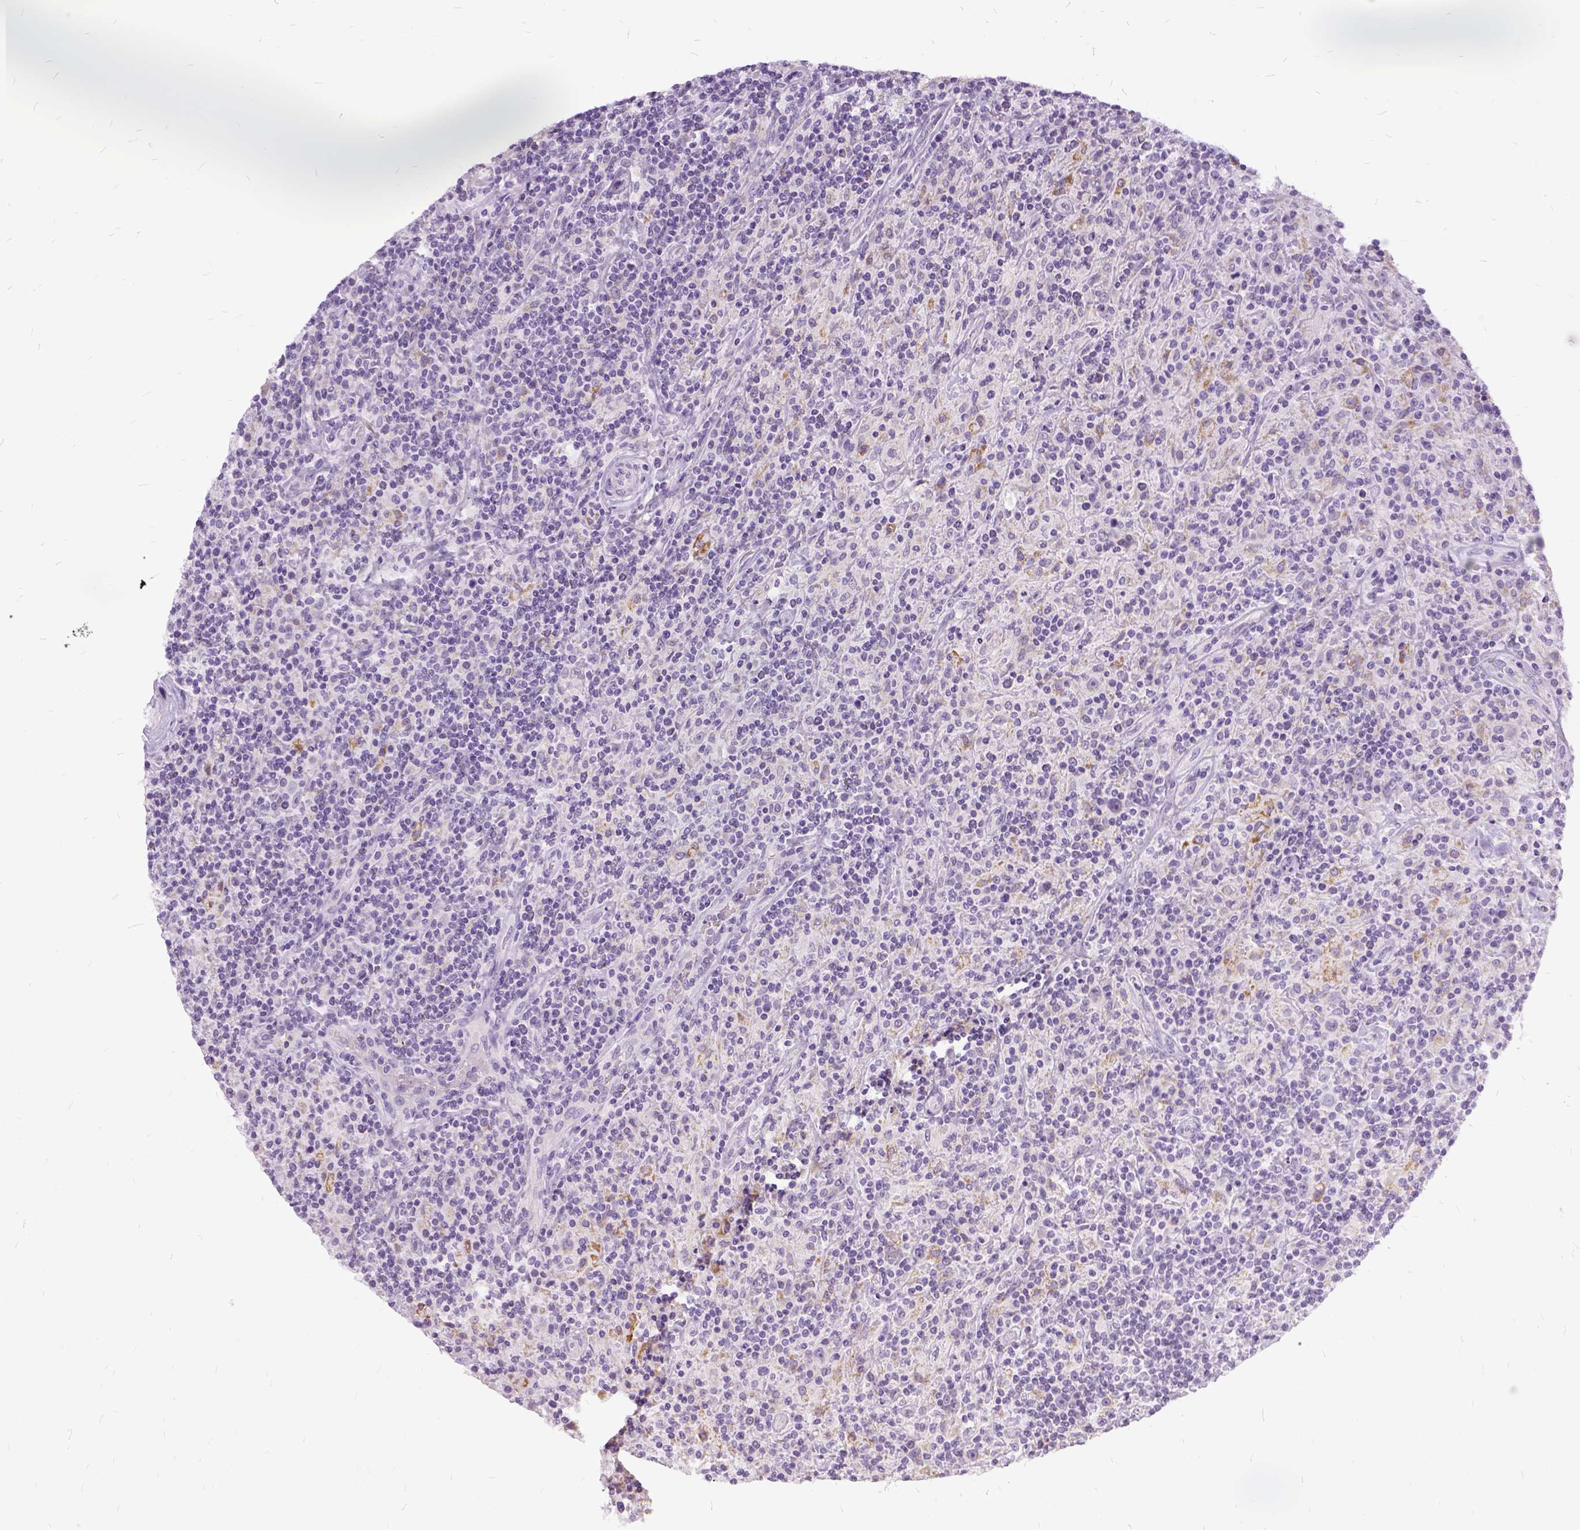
{"staining": {"intensity": "weak", "quantity": "<25%", "location": "cytoplasmic/membranous"}, "tissue": "lymphoma", "cell_type": "Tumor cells", "image_type": "cancer", "snomed": [{"axis": "morphology", "description": "Hodgkin's disease, NOS"}, {"axis": "topography", "description": "Lymph node"}], "caption": "The IHC photomicrograph has no significant staining in tumor cells of lymphoma tissue.", "gene": "FDX1", "patient": {"sex": "male", "age": 70}}